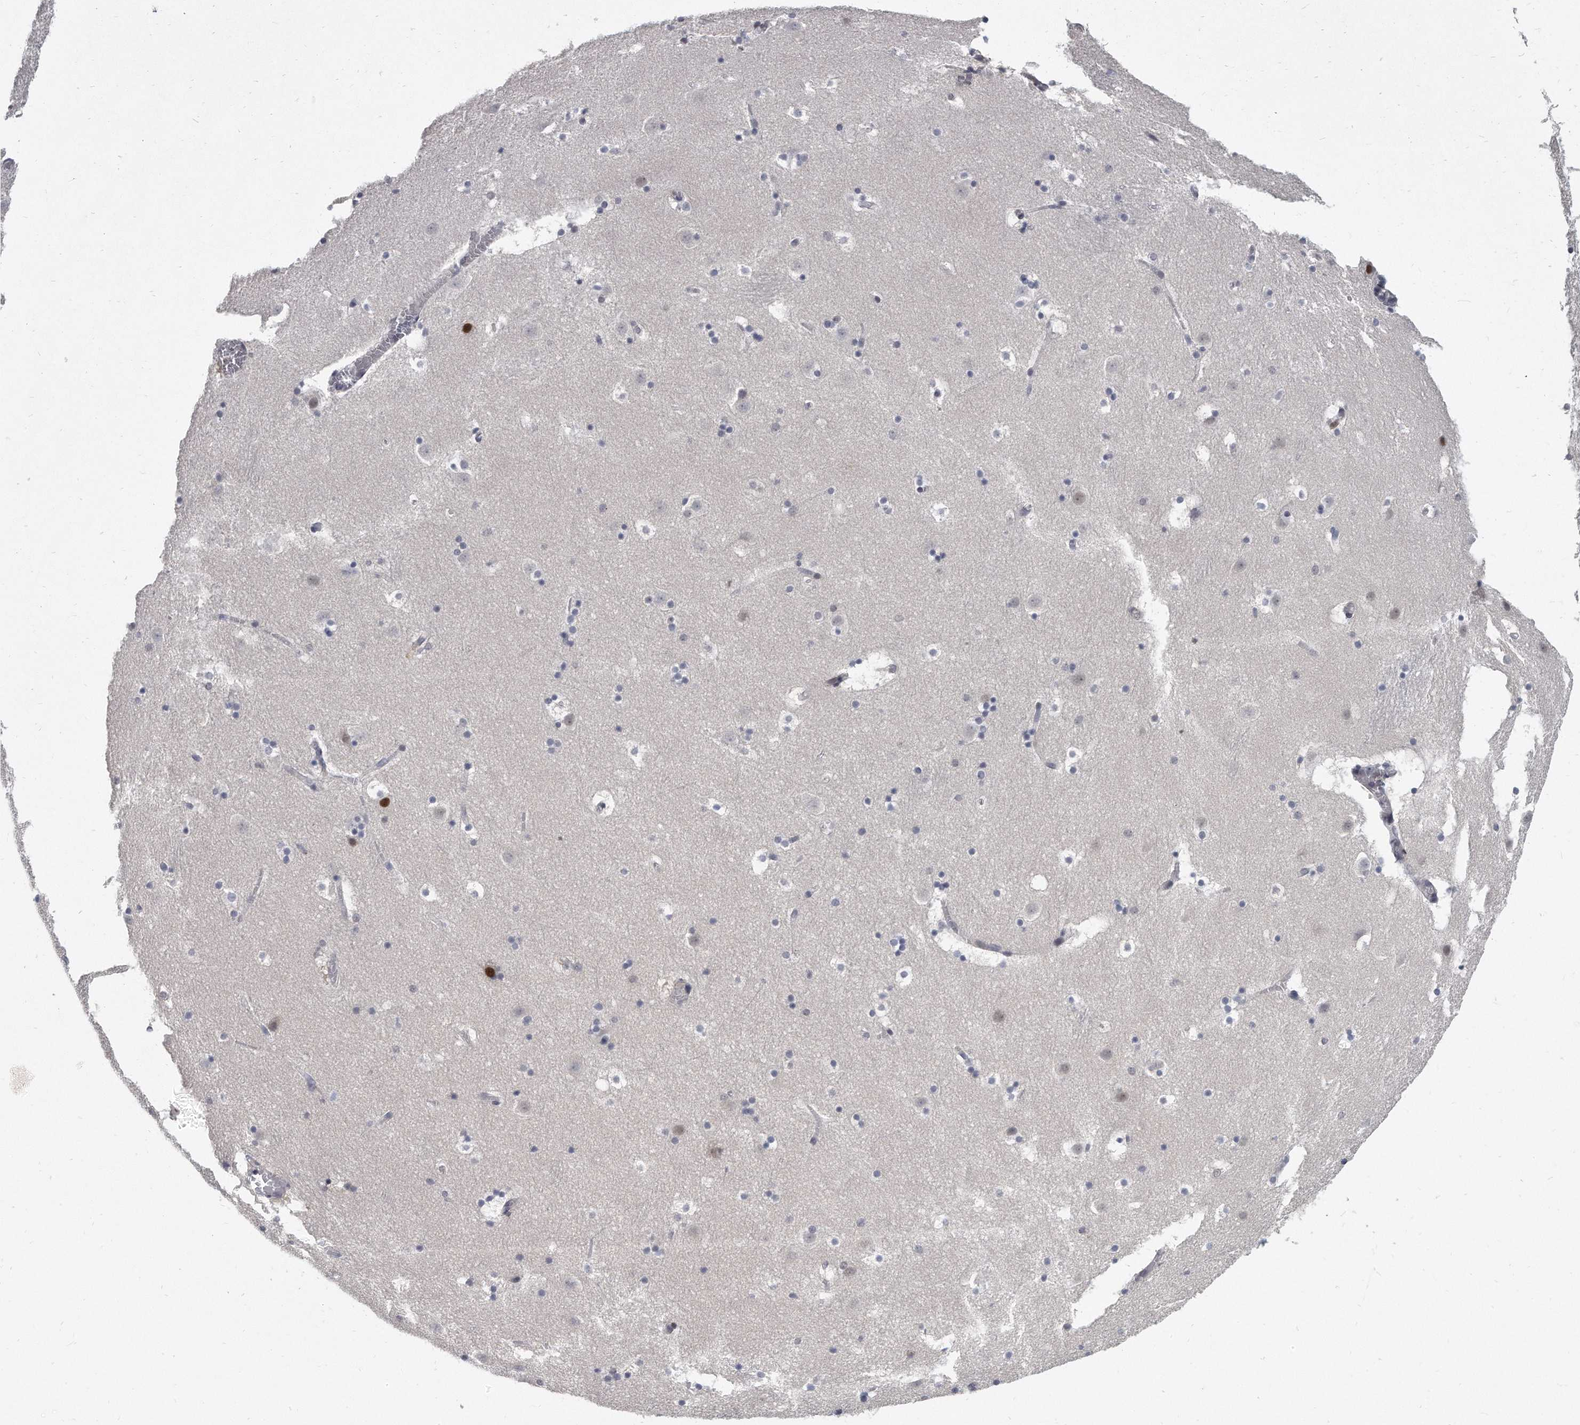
{"staining": {"intensity": "moderate", "quantity": "<25%", "location": "nuclear"}, "tissue": "caudate", "cell_type": "Glial cells", "image_type": "normal", "snomed": [{"axis": "morphology", "description": "Normal tissue, NOS"}, {"axis": "topography", "description": "Lateral ventricle wall"}], "caption": "Human caudate stained with a brown dye reveals moderate nuclear positive positivity in about <25% of glial cells.", "gene": "TFCP2L1", "patient": {"sex": "male", "age": 45}}